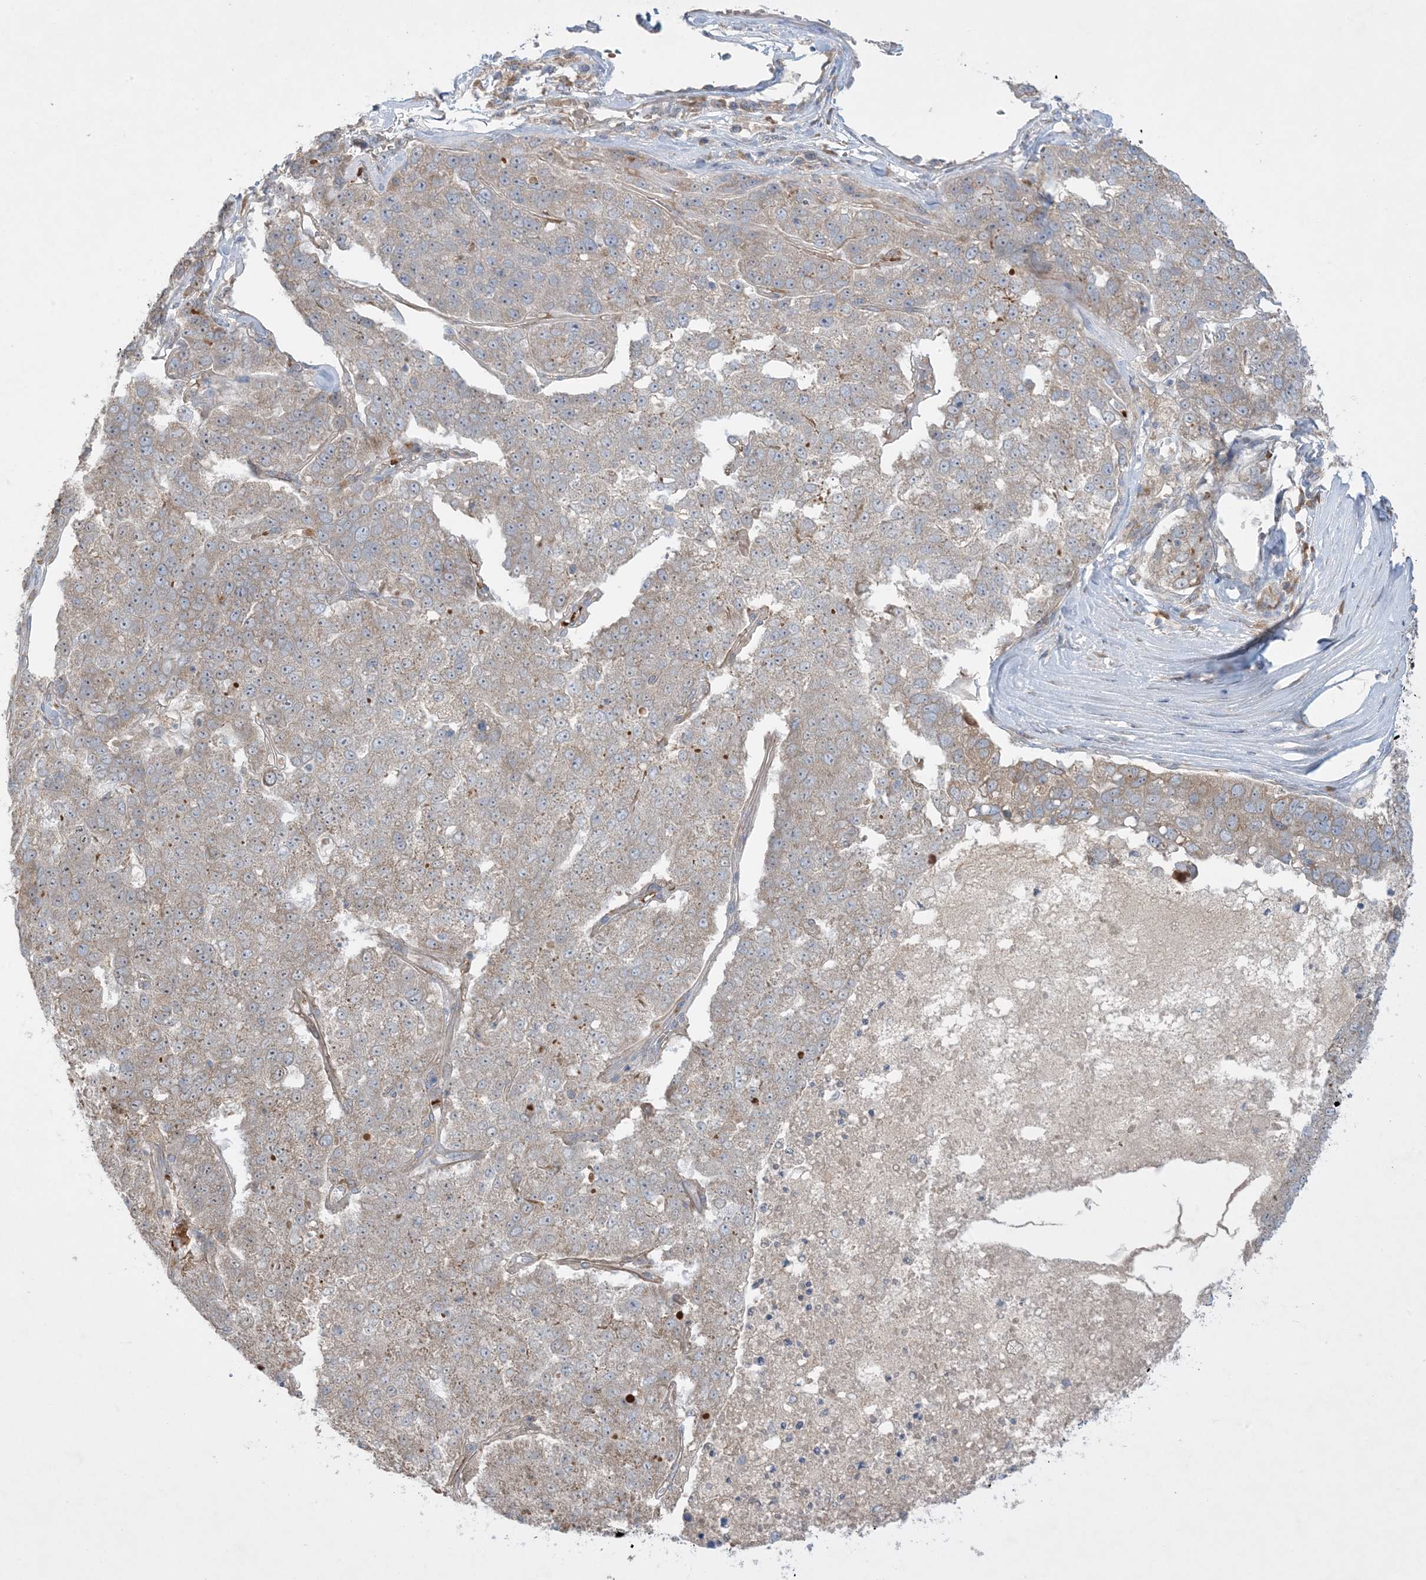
{"staining": {"intensity": "weak", "quantity": "25%-75%", "location": "cytoplasmic/membranous"}, "tissue": "pancreatic cancer", "cell_type": "Tumor cells", "image_type": "cancer", "snomed": [{"axis": "morphology", "description": "Adenocarcinoma, NOS"}, {"axis": "topography", "description": "Pancreas"}], "caption": "Tumor cells reveal low levels of weak cytoplasmic/membranous positivity in approximately 25%-75% of cells in pancreatic cancer (adenocarcinoma).", "gene": "MMGT1", "patient": {"sex": "female", "age": 61}}